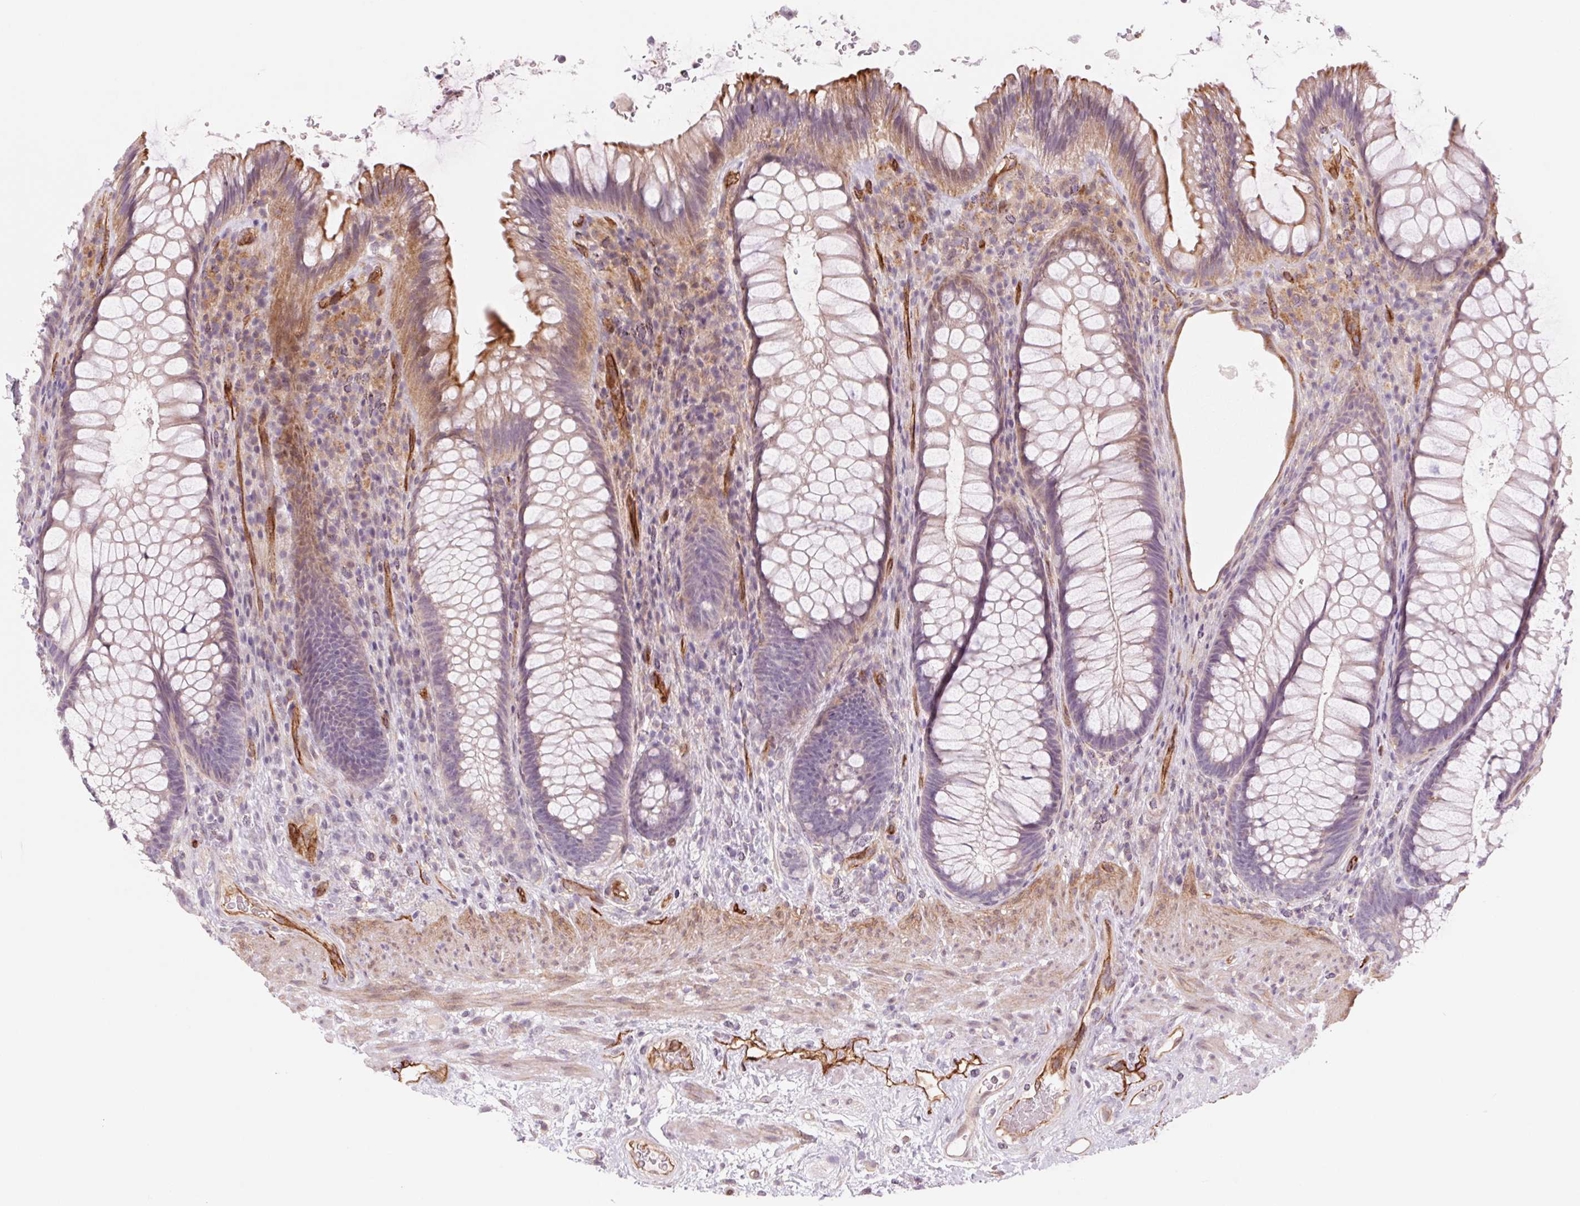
{"staining": {"intensity": "moderate", "quantity": "<25%", "location": "cytoplasmic/membranous"}, "tissue": "rectum", "cell_type": "Glandular cells", "image_type": "normal", "snomed": [{"axis": "morphology", "description": "Normal tissue, NOS"}, {"axis": "topography", "description": "Smooth muscle"}, {"axis": "topography", "description": "Rectum"}], "caption": "Immunohistochemistry of benign rectum reveals low levels of moderate cytoplasmic/membranous positivity in approximately <25% of glandular cells.", "gene": "MS4A13", "patient": {"sex": "male", "age": 53}}